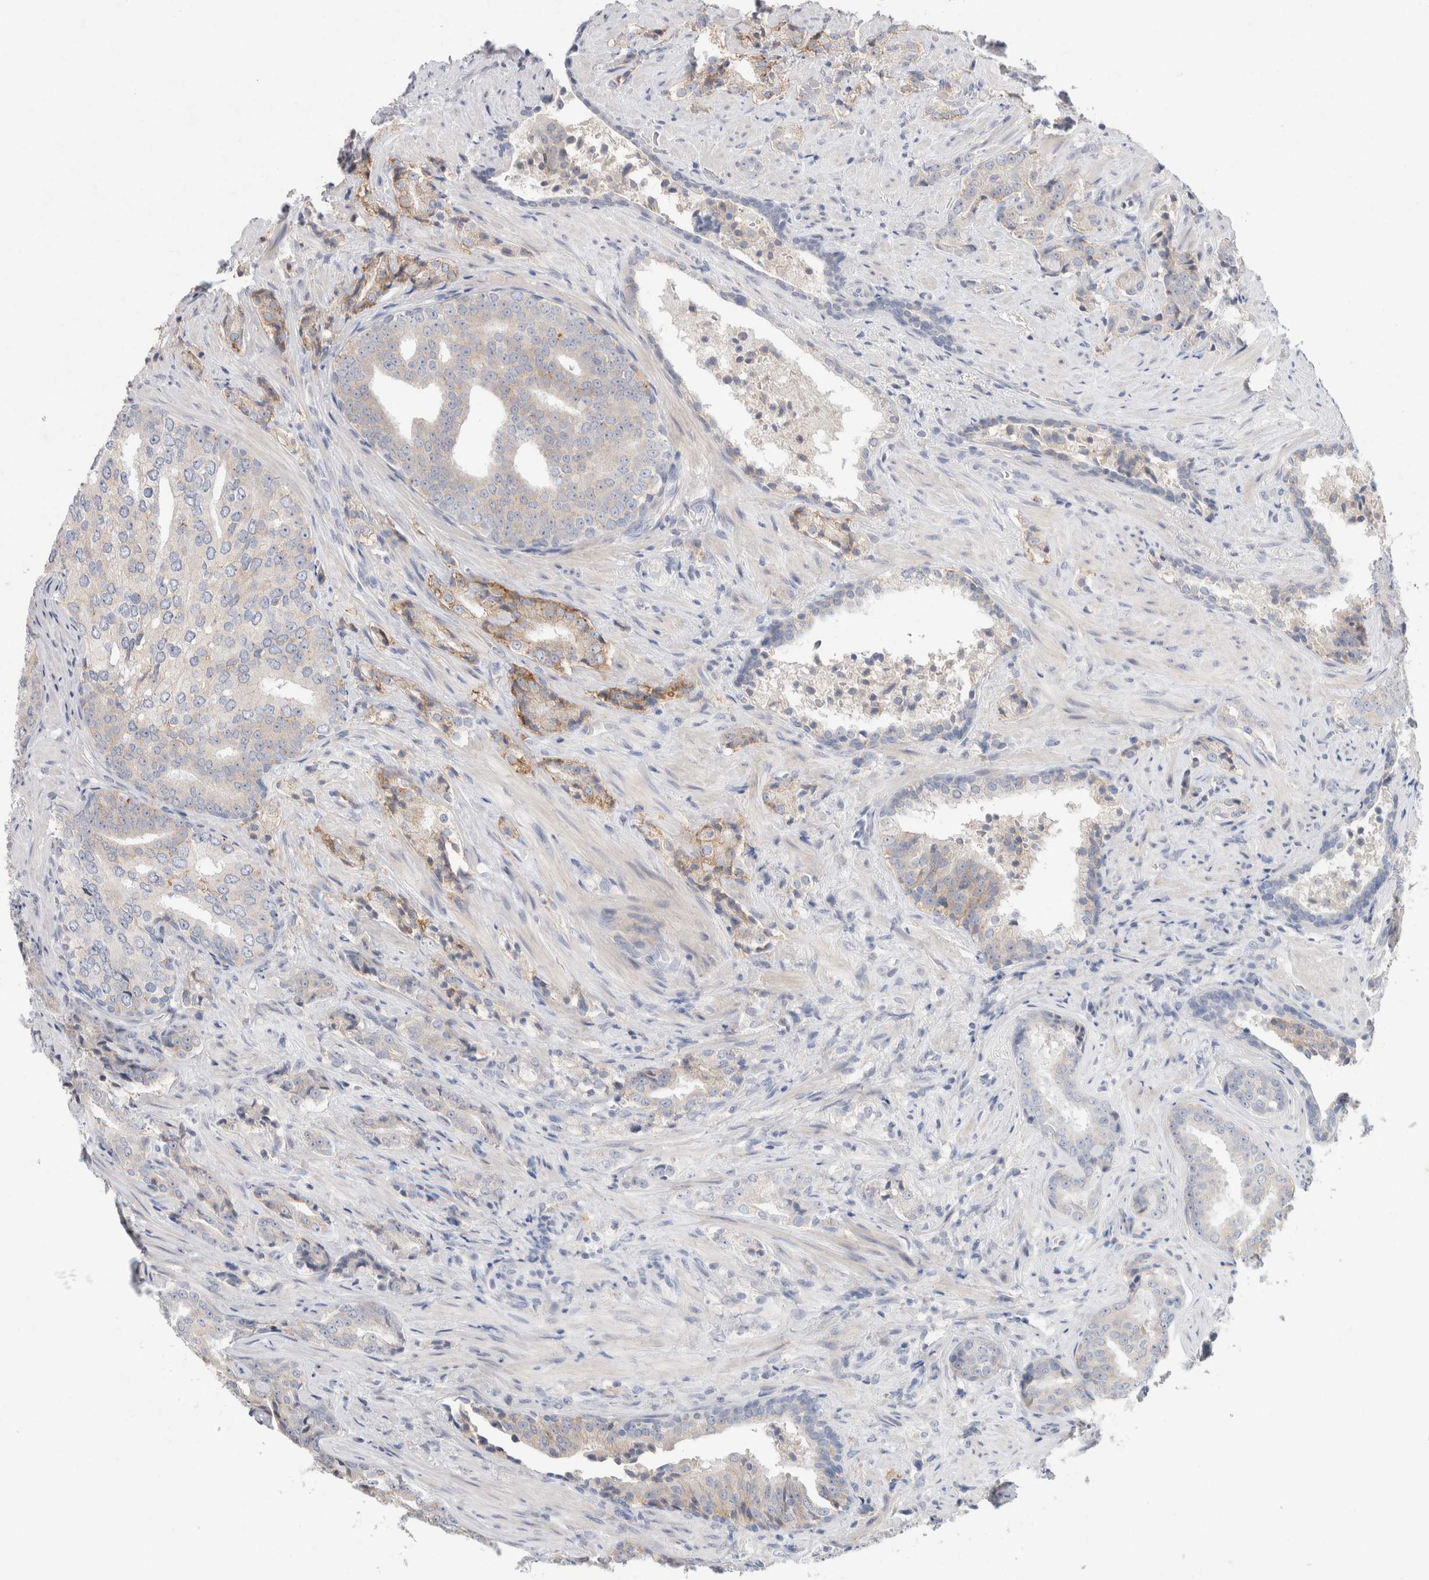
{"staining": {"intensity": "weak", "quantity": "<25%", "location": "cytoplasmic/membranous"}, "tissue": "prostate cancer", "cell_type": "Tumor cells", "image_type": "cancer", "snomed": [{"axis": "morphology", "description": "Adenocarcinoma, High grade"}, {"axis": "topography", "description": "Prostate"}], "caption": "DAB immunohistochemical staining of human prostate high-grade adenocarcinoma demonstrates no significant expression in tumor cells.", "gene": "CMTM4", "patient": {"sex": "male", "age": 71}}